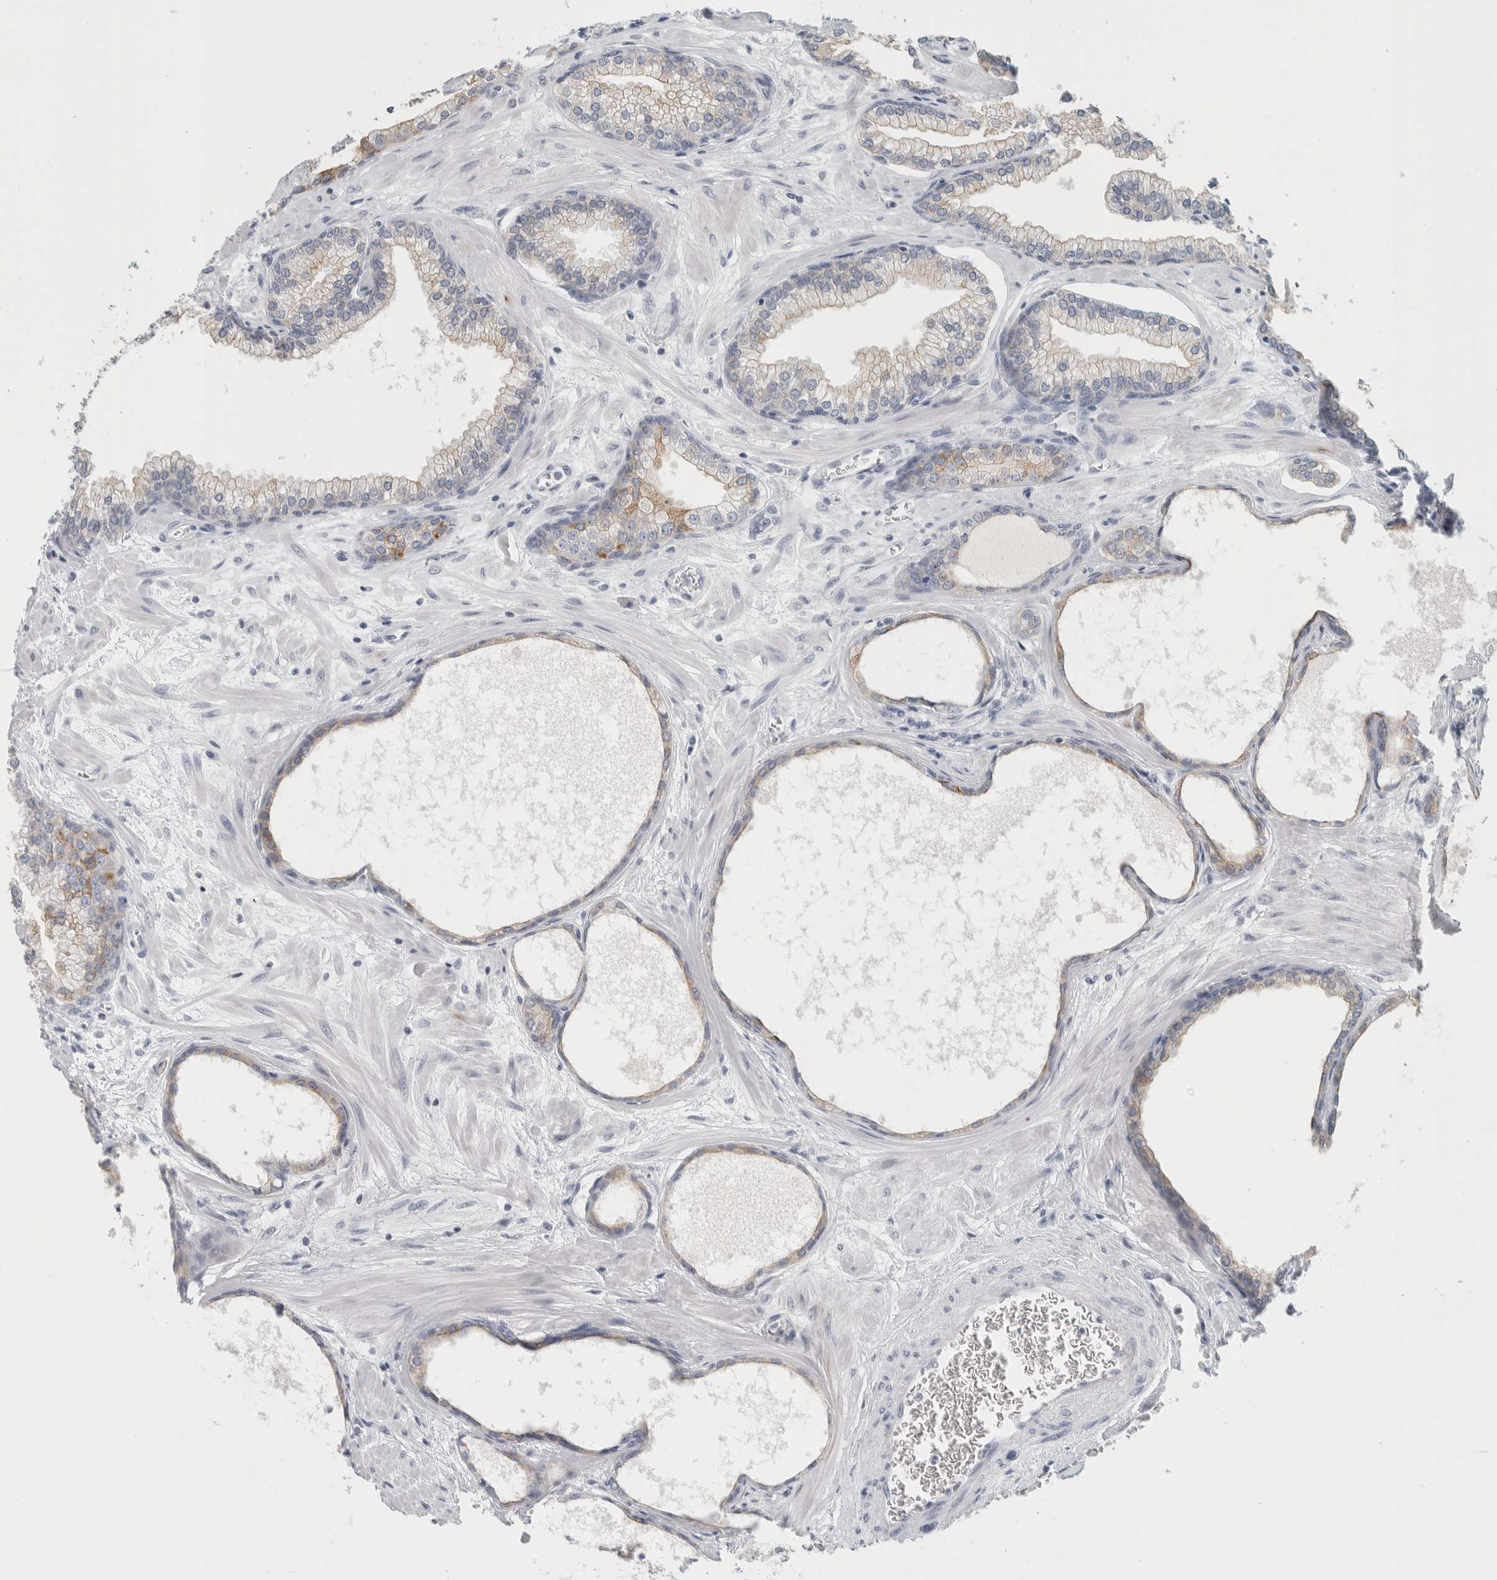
{"staining": {"intensity": "weak", "quantity": "25%-75%", "location": "cytoplasmic/membranous"}, "tissue": "prostate", "cell_type": "Glandular cells", "image_type": "normal", "snomed": [{"axis": "morphology", "description": "Normal tissue, NOS"}, {"axis": "morphology", "description": "Urothelial carcinoma, Low grade"}, {"axis": "topography", "description": "Urinary bladder"}, {"axis": "topography", "description": "Prostate"}], "caption": "Immunohistochemistry staining of unremarkable prostate, which reveals low levels of weak cytoplasmic/membranous staining in approximately 25%-75% of glandular cells indicating weak cytoplasmic/membranous protein positivity. The staining was performed using DAB (brown) for protein detection and nuclei were counterstained in hematoxylin (blue).", "gene": "SLC28A3", "patient": {"sex": "male", "age": 60}}